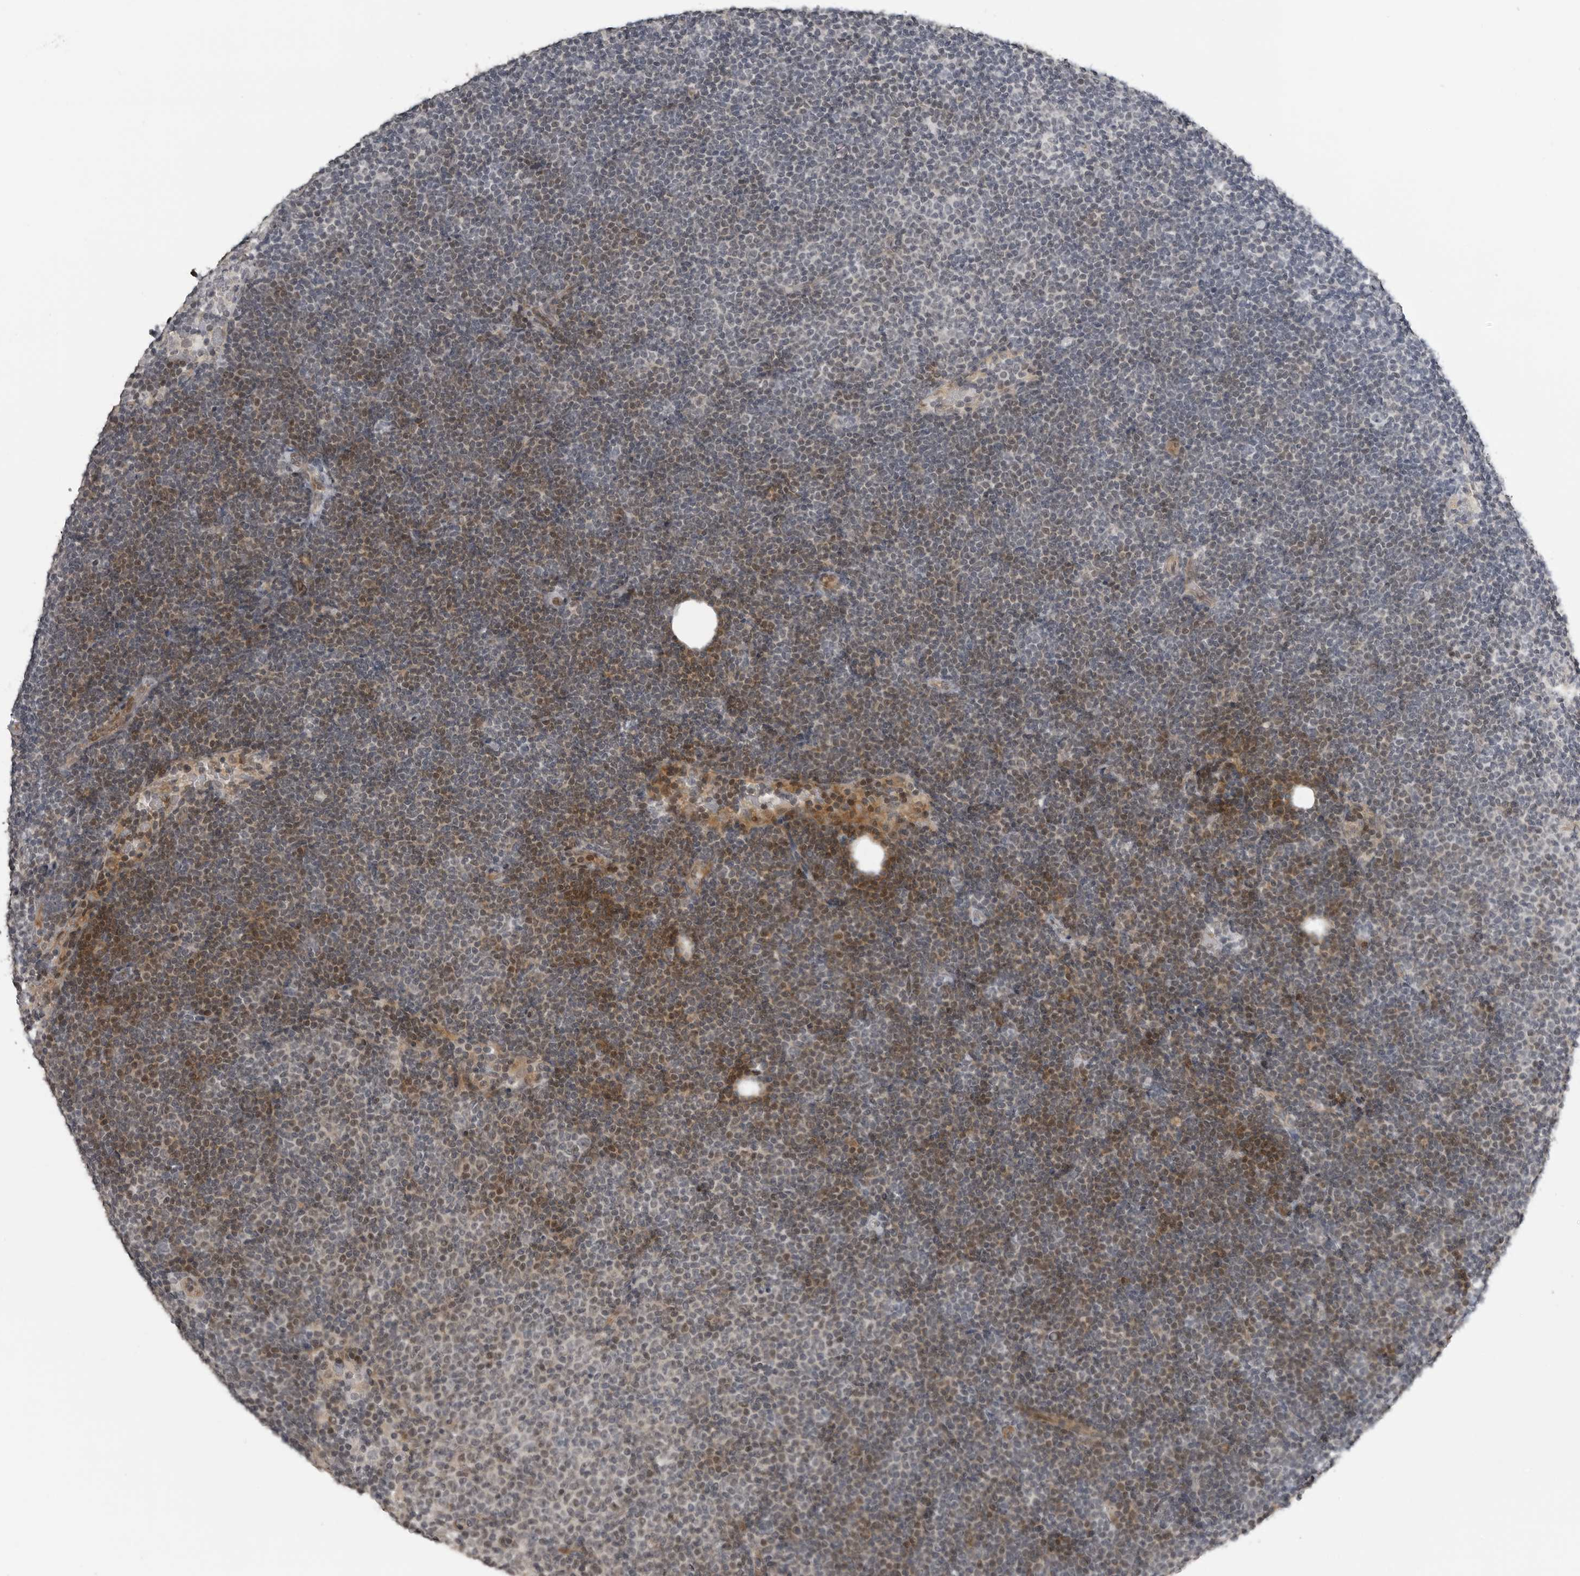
{"staining": {"intensity": "weak", "quantity": "<25%", "location": "cytoplasmic/membranous"}, "tissue": "lymphoma", "cell_type": "Tumor cells", "image_type": "cancer", "snomed": [{"axis": "morphology", "description": "Malignant lymphoma, non-Hodgkin's type, Low grade"}, {"axis": "topography", "description": "Lymph node"}], "caption": "The immunohistochemistry photomicrograph has no significant positivity in tumor cells of low-grade malignant lymphoma, non-Hodgkin's type tissue. (DAB immunohistochemistry (IHC) with hematoxylin counter stain).", "gene": "PRRX2", "patient": {"sex": "female", "age": 53}}